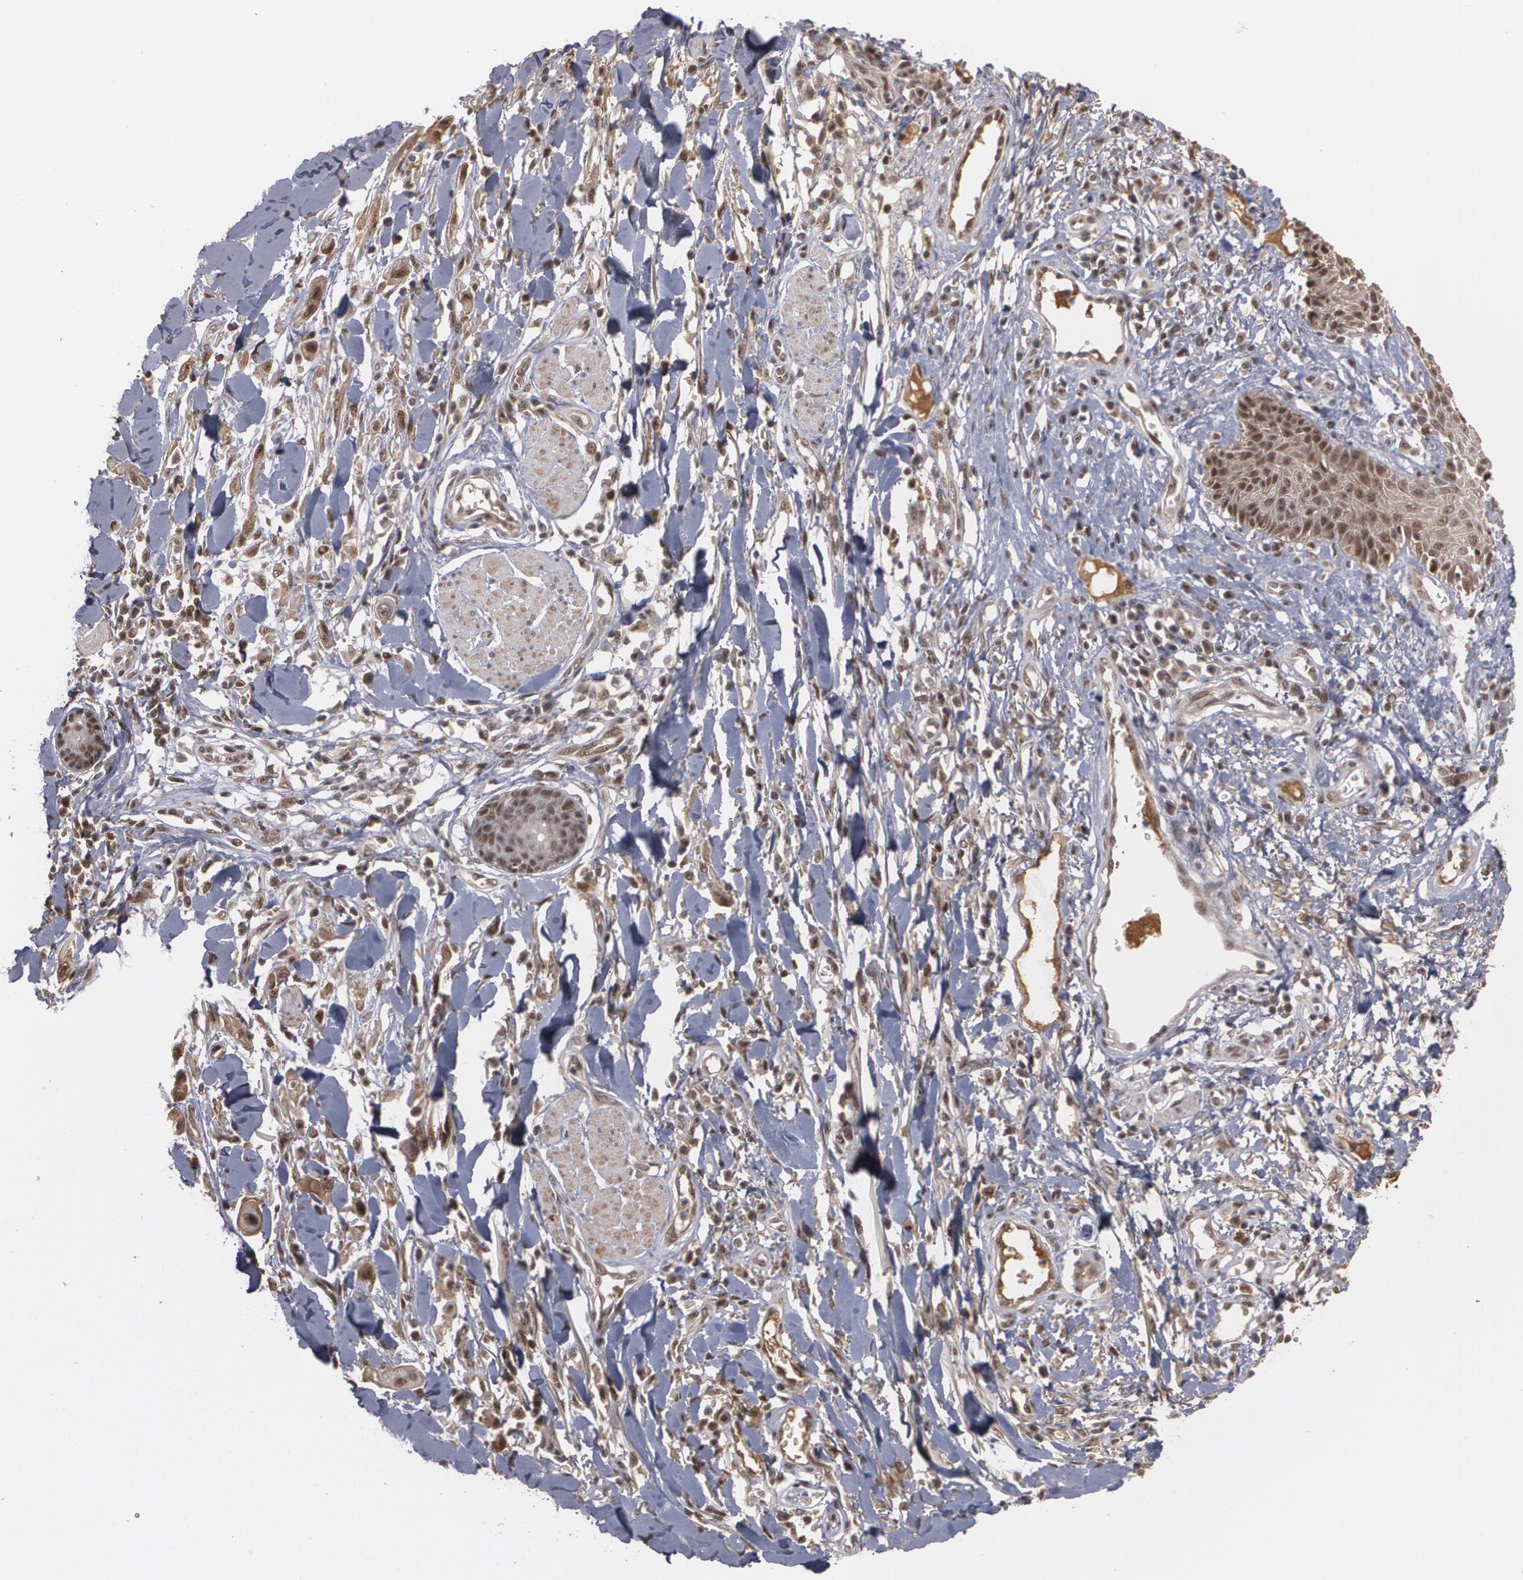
{"staining": {"intensity": "moderate", "quantity": ">75%", "location": "nuclear"}, "tissue": "skin cancer", "cell_type": "Tumor cells", "image_type": "cancer", "snomed": [{"axis": "morphology", "description": "Squamous cell carcinoma, NOS"}, {"axis": "topography", "description": "Skin"}], "caption": "Moderate nuclear staining for a protein is seen in approximately >75% of tumor cells of skin cancer (squamous cell carcinoma) using IHC.", "gene": "ZNF234", "patient": {"sex": "female", "age": 59}}